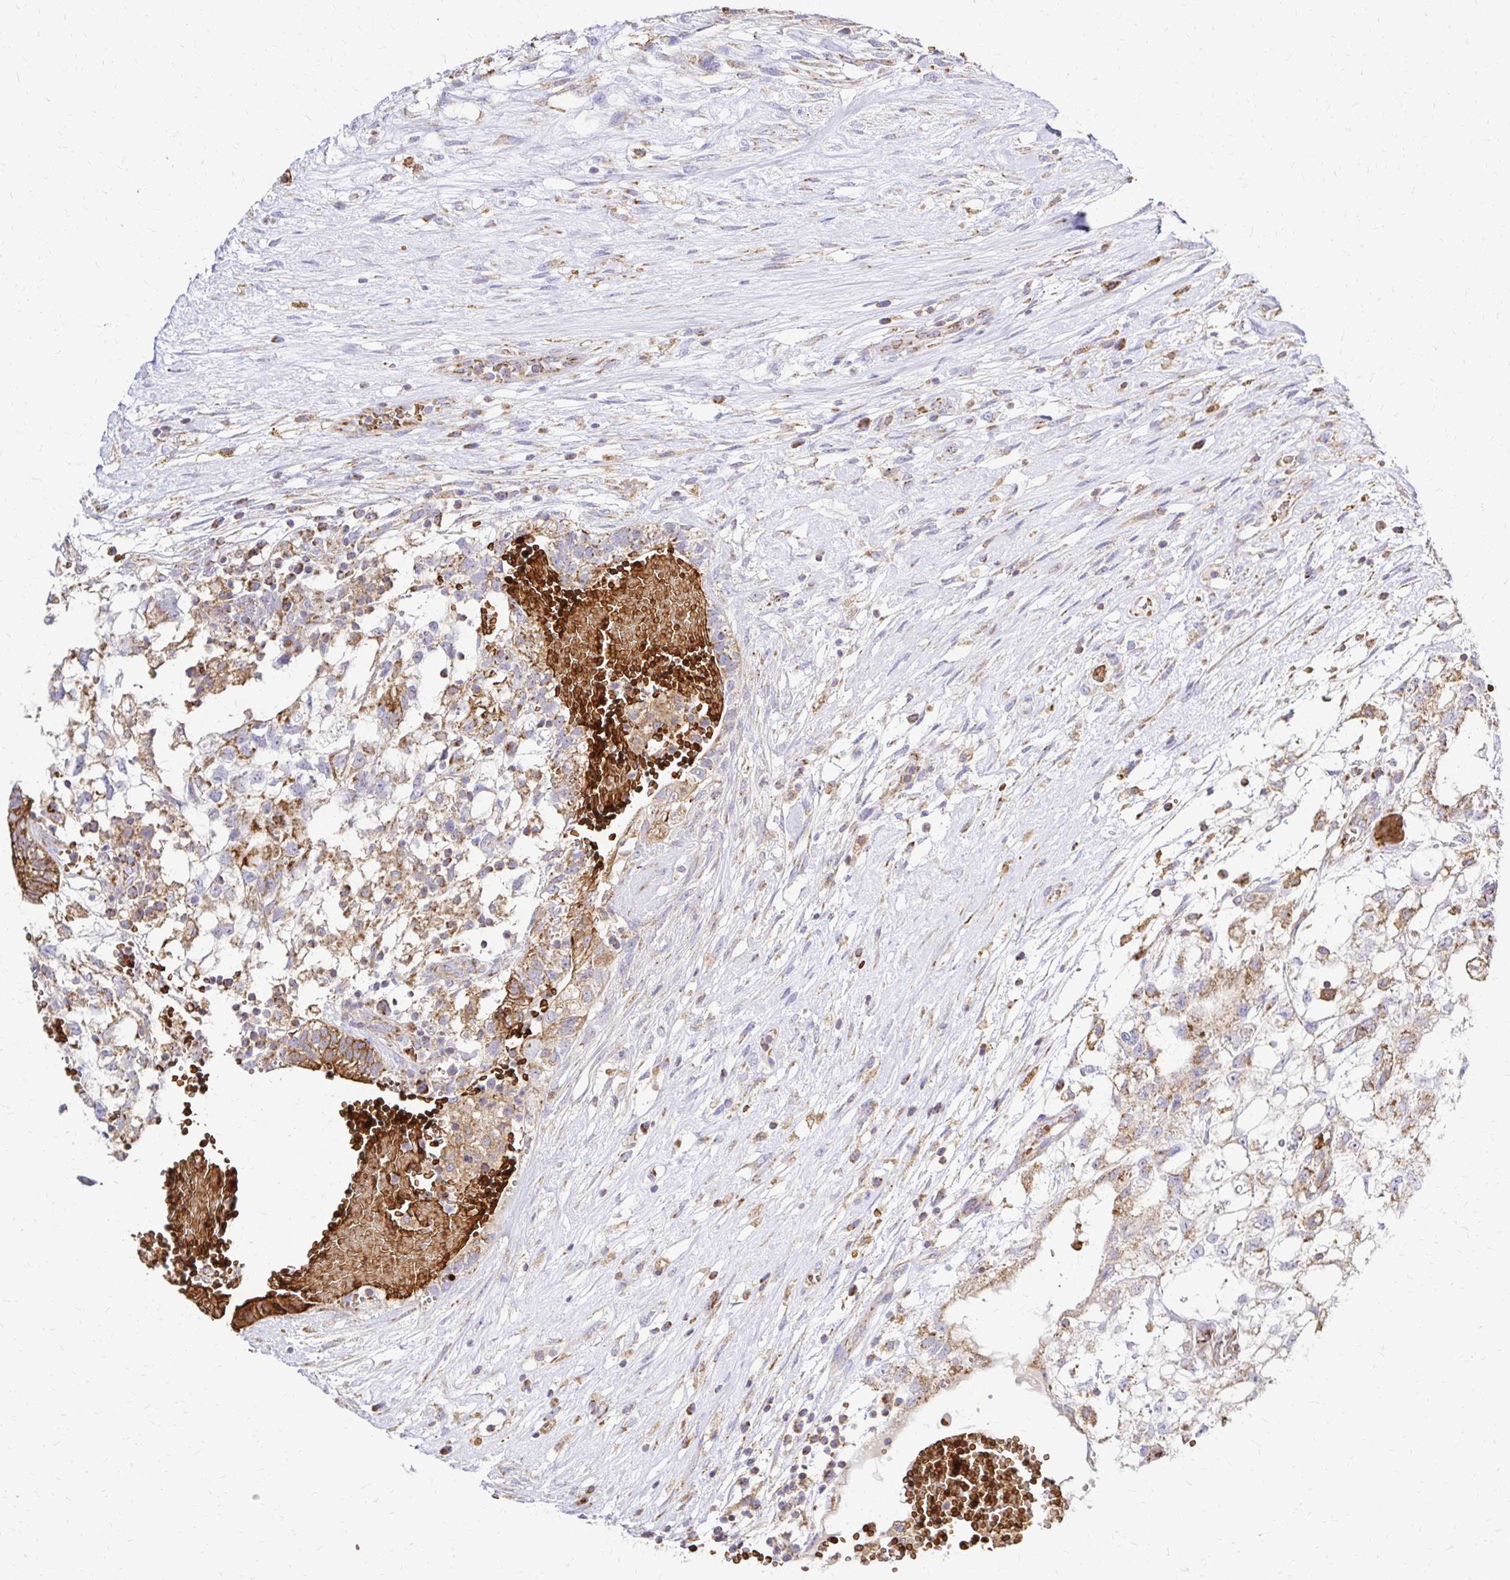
{"staining": {"intensity": "moderate", "quantity": "25%-75%", "location": "cytoplasmic/membranous"}, "tissue": "testis cancer", "cell_type": "Tumor cells", "image_type": "cancer", "snomed": [{"axis": "morphology", "description": "Normal tissue, NOS"}, {"axis": "morphology", "description": "Carcinoma, Embryonal, NOS"}, {"axis": "topography", "description": "Testis"}], "caption": "Protein expression by immunohistochemistry (IHC) displays moderate cytoplasmic/membranous positivity in about 25%-75% of tumor cells in testis embryonal carcinoma.", "gene": "MRPL13", "patient": {"sex": "male", "age": 32}}